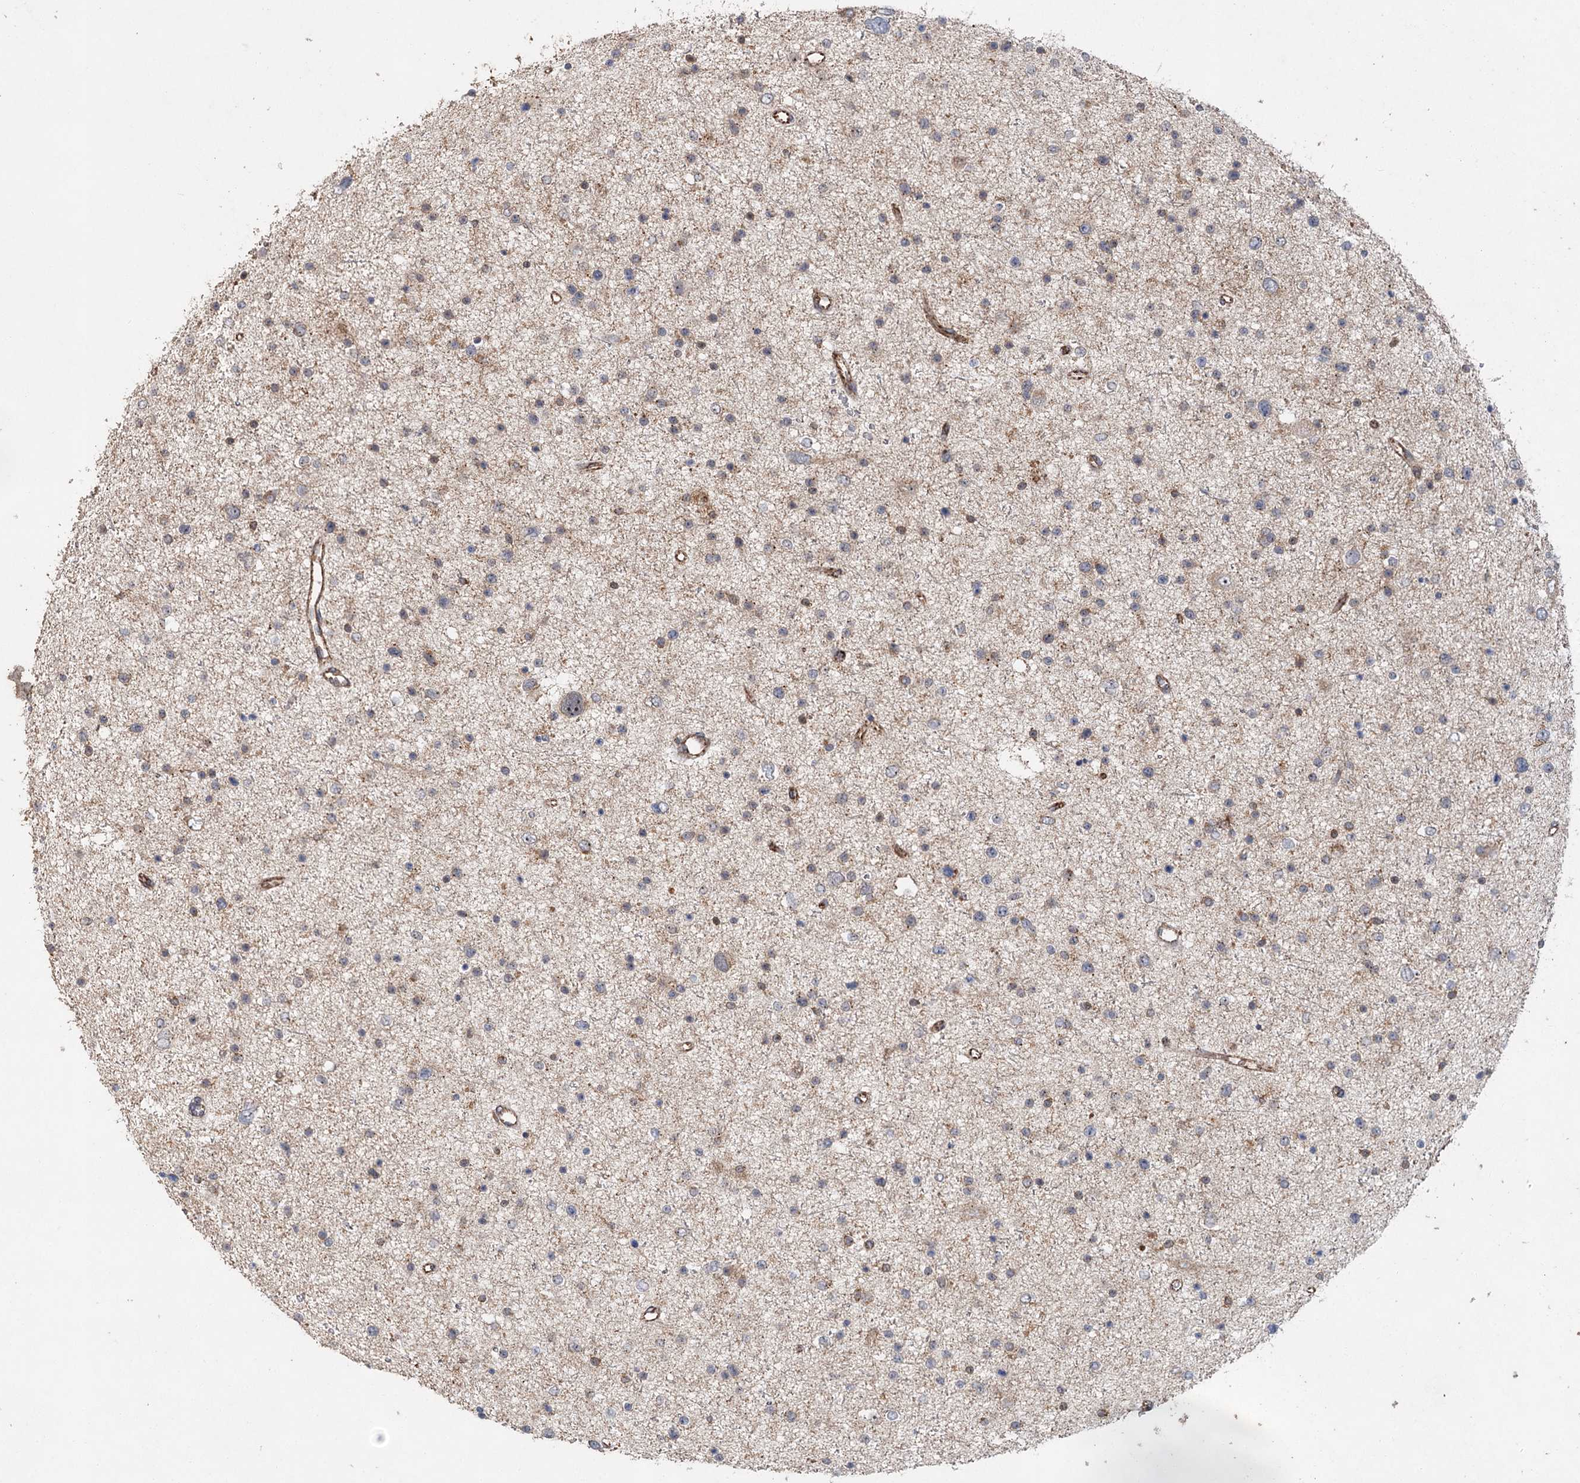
{"staining": {"intensity": "negative", "quantity": "none", "location": "none"}, "tissue": "glioma", "cell_type": "Tumor cells", "image_type": "cancer", "snomed": [{"axis": "morphology", "description": "Glioma, malignant, Low grade"}, {"axis": "topography", "description": "Cerebral cortex"}], "caption": "Immunohistochemistry of human glioma shows no positivity in tumor cells.", "gene": "RAPGEF6", "patient": {"sex": "female", "age": 39}}